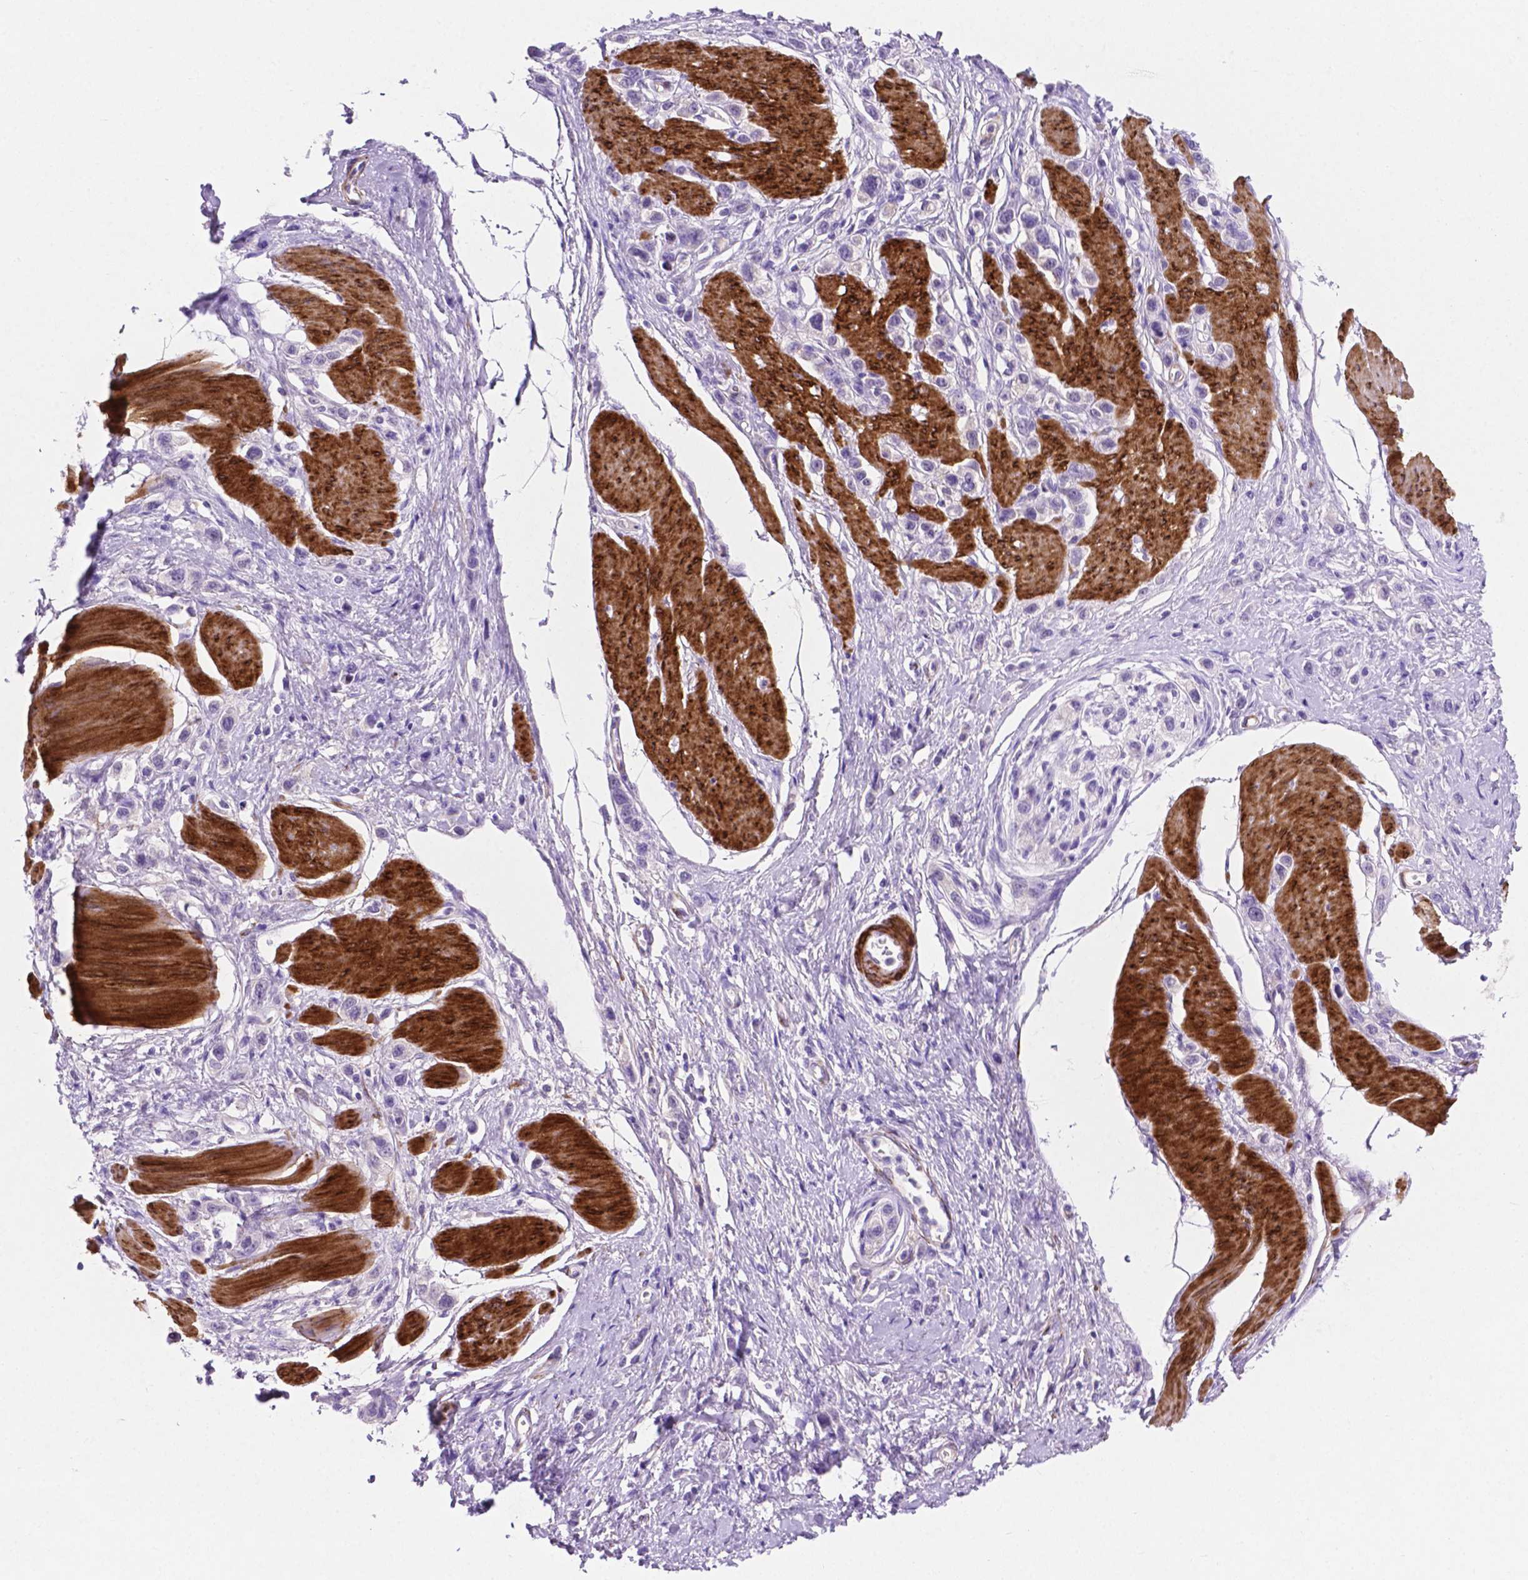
{"staining": {"intensity": "negative", "quantity": "none", "location": "none"}, "tissue": "stomach cancer", "cell_type": "Tumor cells", "image_type": "cancer", "snomed": [{"axis": "morphology", "description": "Adenocarcinoma, NOS"}, {"axis": "topography", "description": "Stomach"}], "caption": "Tumor cells are negative for brown protein staining in stomach adenocarcinoma.", "gene": "ASPG", "patient": {"sex": "female", "age": 65}}